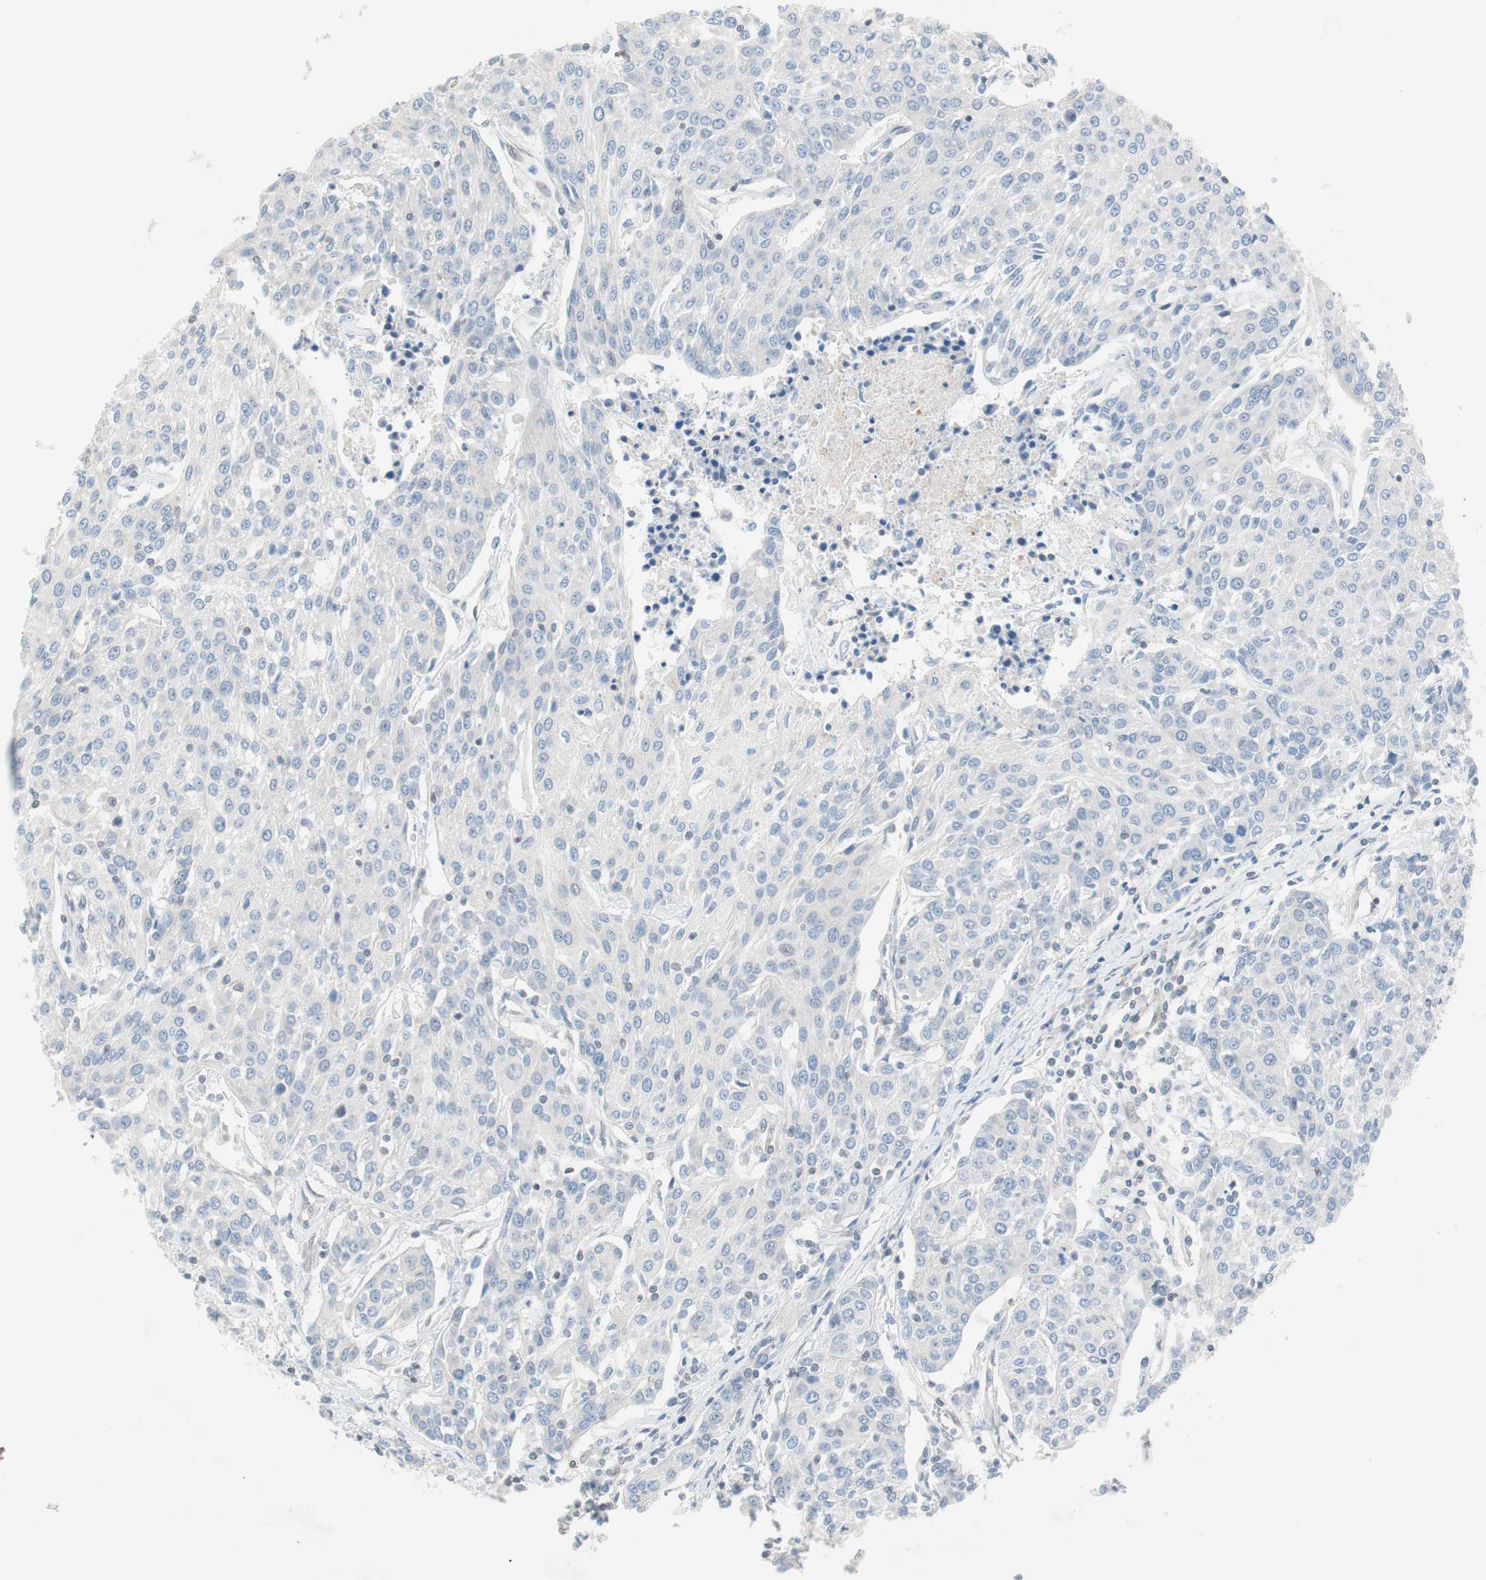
{"staining": {"intensity": "negative", "quantity": "none", "location": "none"}, "tissue": "urothelial cancer", "cell_type": "Tumor cells", "image_type": "cancer", "snomed": [{"axis": "morphology", "description": "Urothelial carcinoma, High grade"}, {"axis": "topography", "description": "Urinary bladder"}], "caption": "Micrograph shows no significant protein expression in tumor cells of urothelial cancer. (Stains: DAB immunohistochemistry with hematoxylin counter stain, Microscopy: brightfield microscopy at high magnification).", "gene": "ARNT2", "patient": {"sex": "female", "age": 85}}